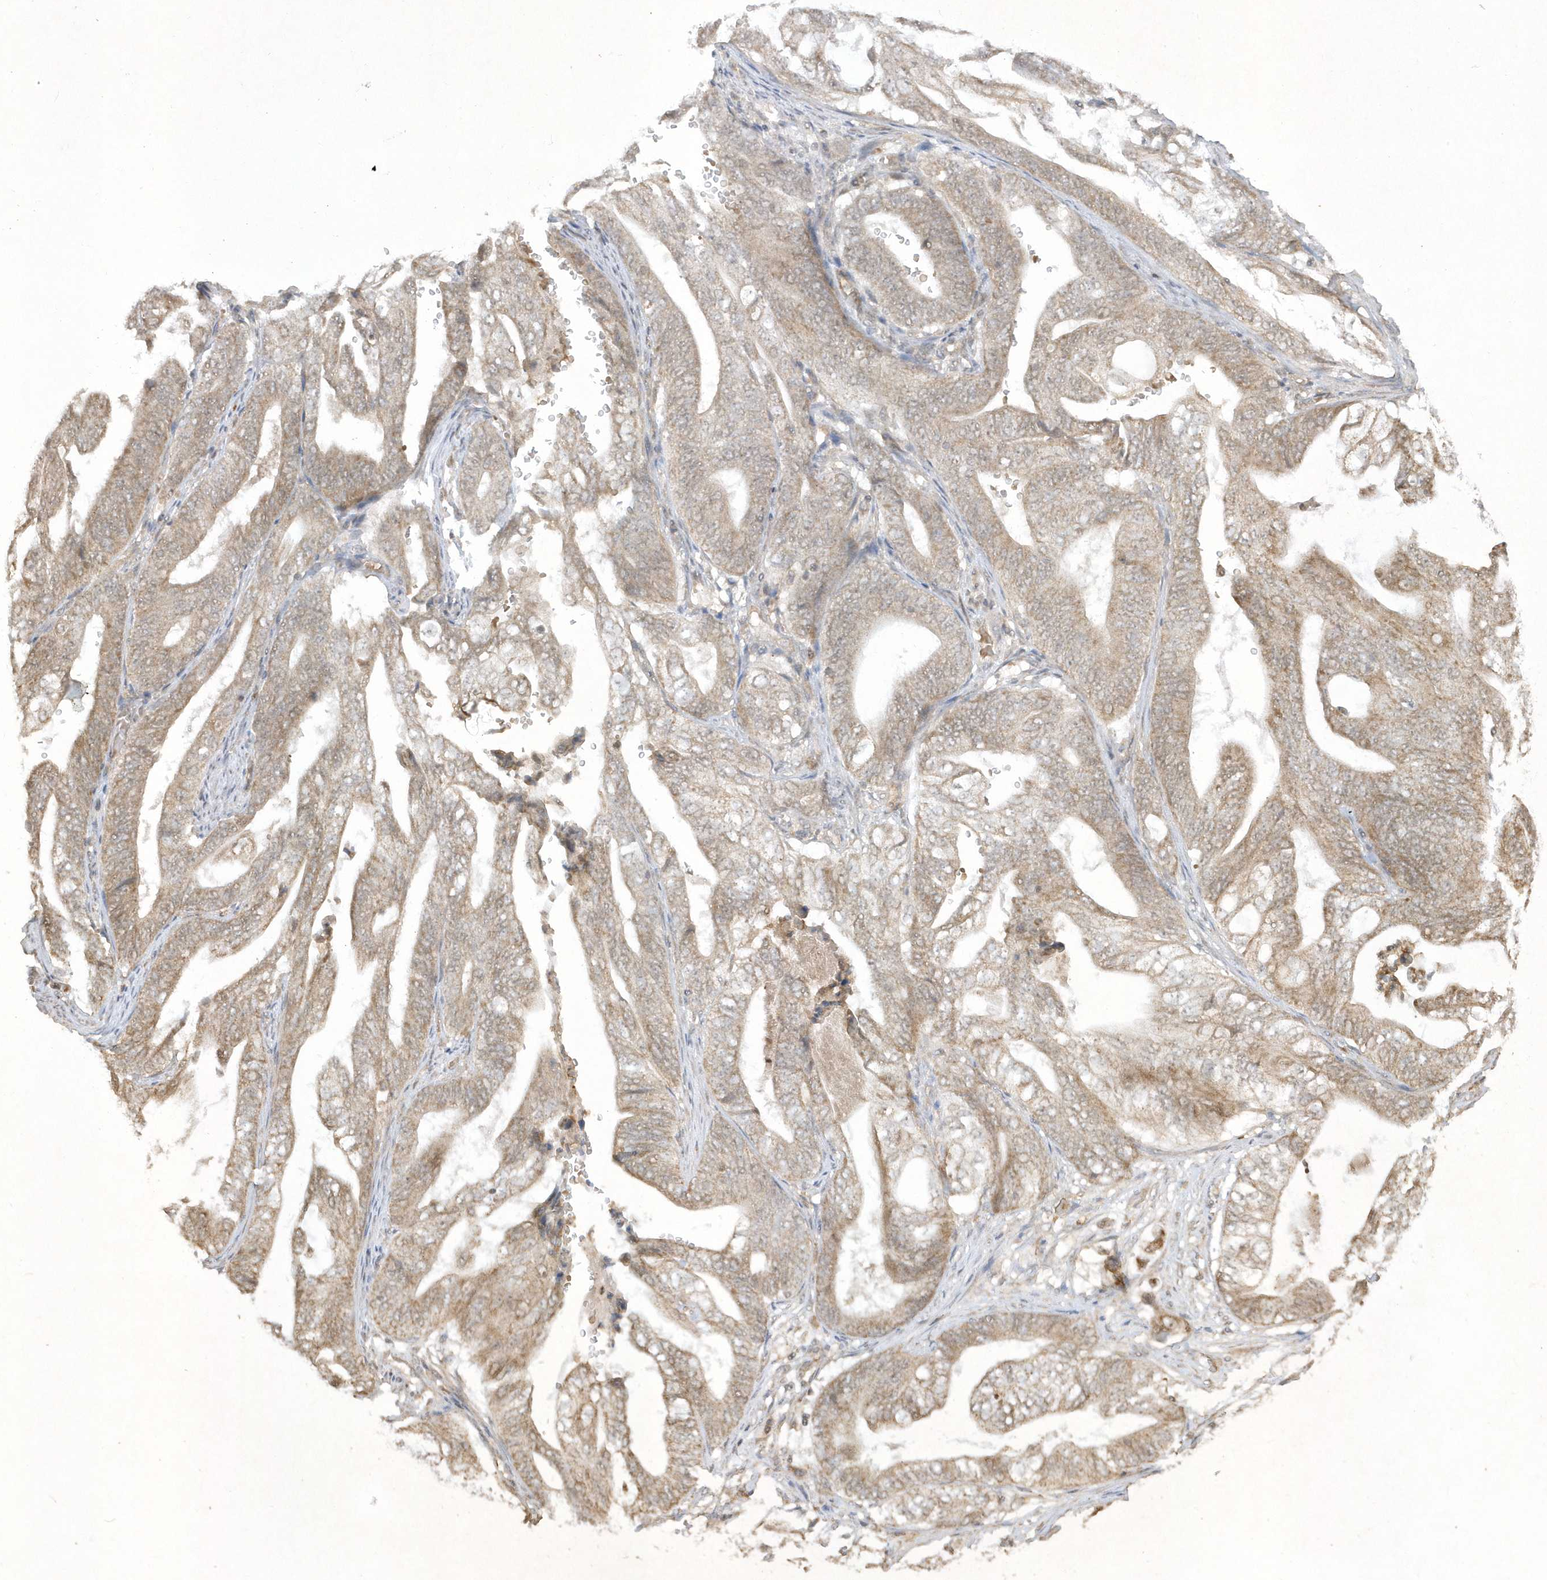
{"staining": {"intensity": "weak", "quantity": "25%-75%", "location": "cytoplasmic/membranous"}, "tissue": "stomach cancer", "cell_type": "Tumor cells", "image_type": "cancer", "snomed": [{"axis": "morphology", "description": "Adenocarcinoma, NOS"}, {"axis": "topography", "description": "Stomach"}], "caption": "Stomach adenocarcinoma stained with a protein marker shows weak staining in tumor cells.", "gene": "ZNF213", "patient": {"sex": "female", "age": 73}}